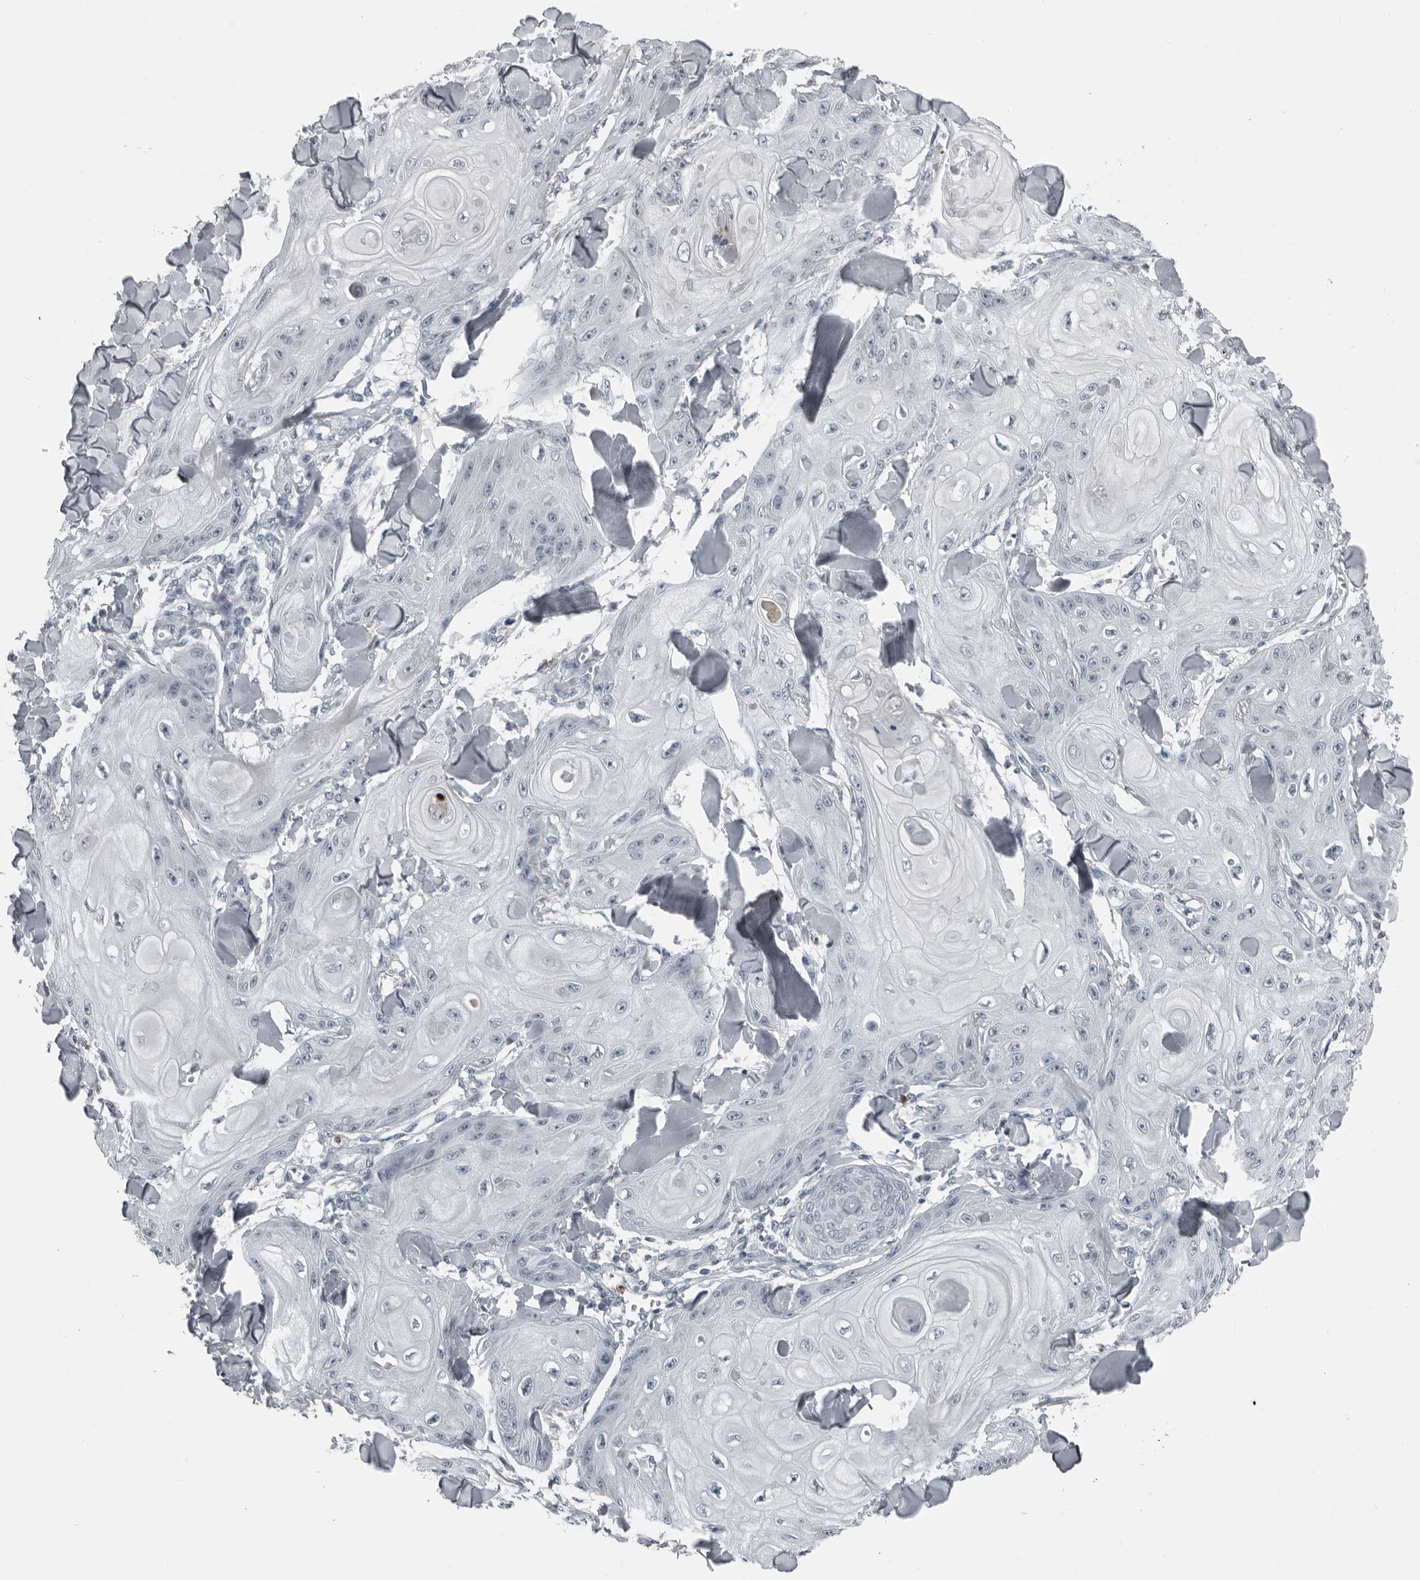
{"staining": {"intensity": "negative", "quantity": "none", "location": "none"}, "tissue": "skin cancer", "cell_type": "Tumor cells", "image_type": "cancer", "snomed": [{"axis": "morphology", "description": "Squamous cell carcinoma, NOS"}, {"axis": "topography", "description": "Skin"}], "caption": "Histopathology image shows no protein expression in tumor cells of skin cancer (squamous cell carcinoma) tissue.", "gene": "RTCA", "patient": {"sex": "male", "age": 74}}